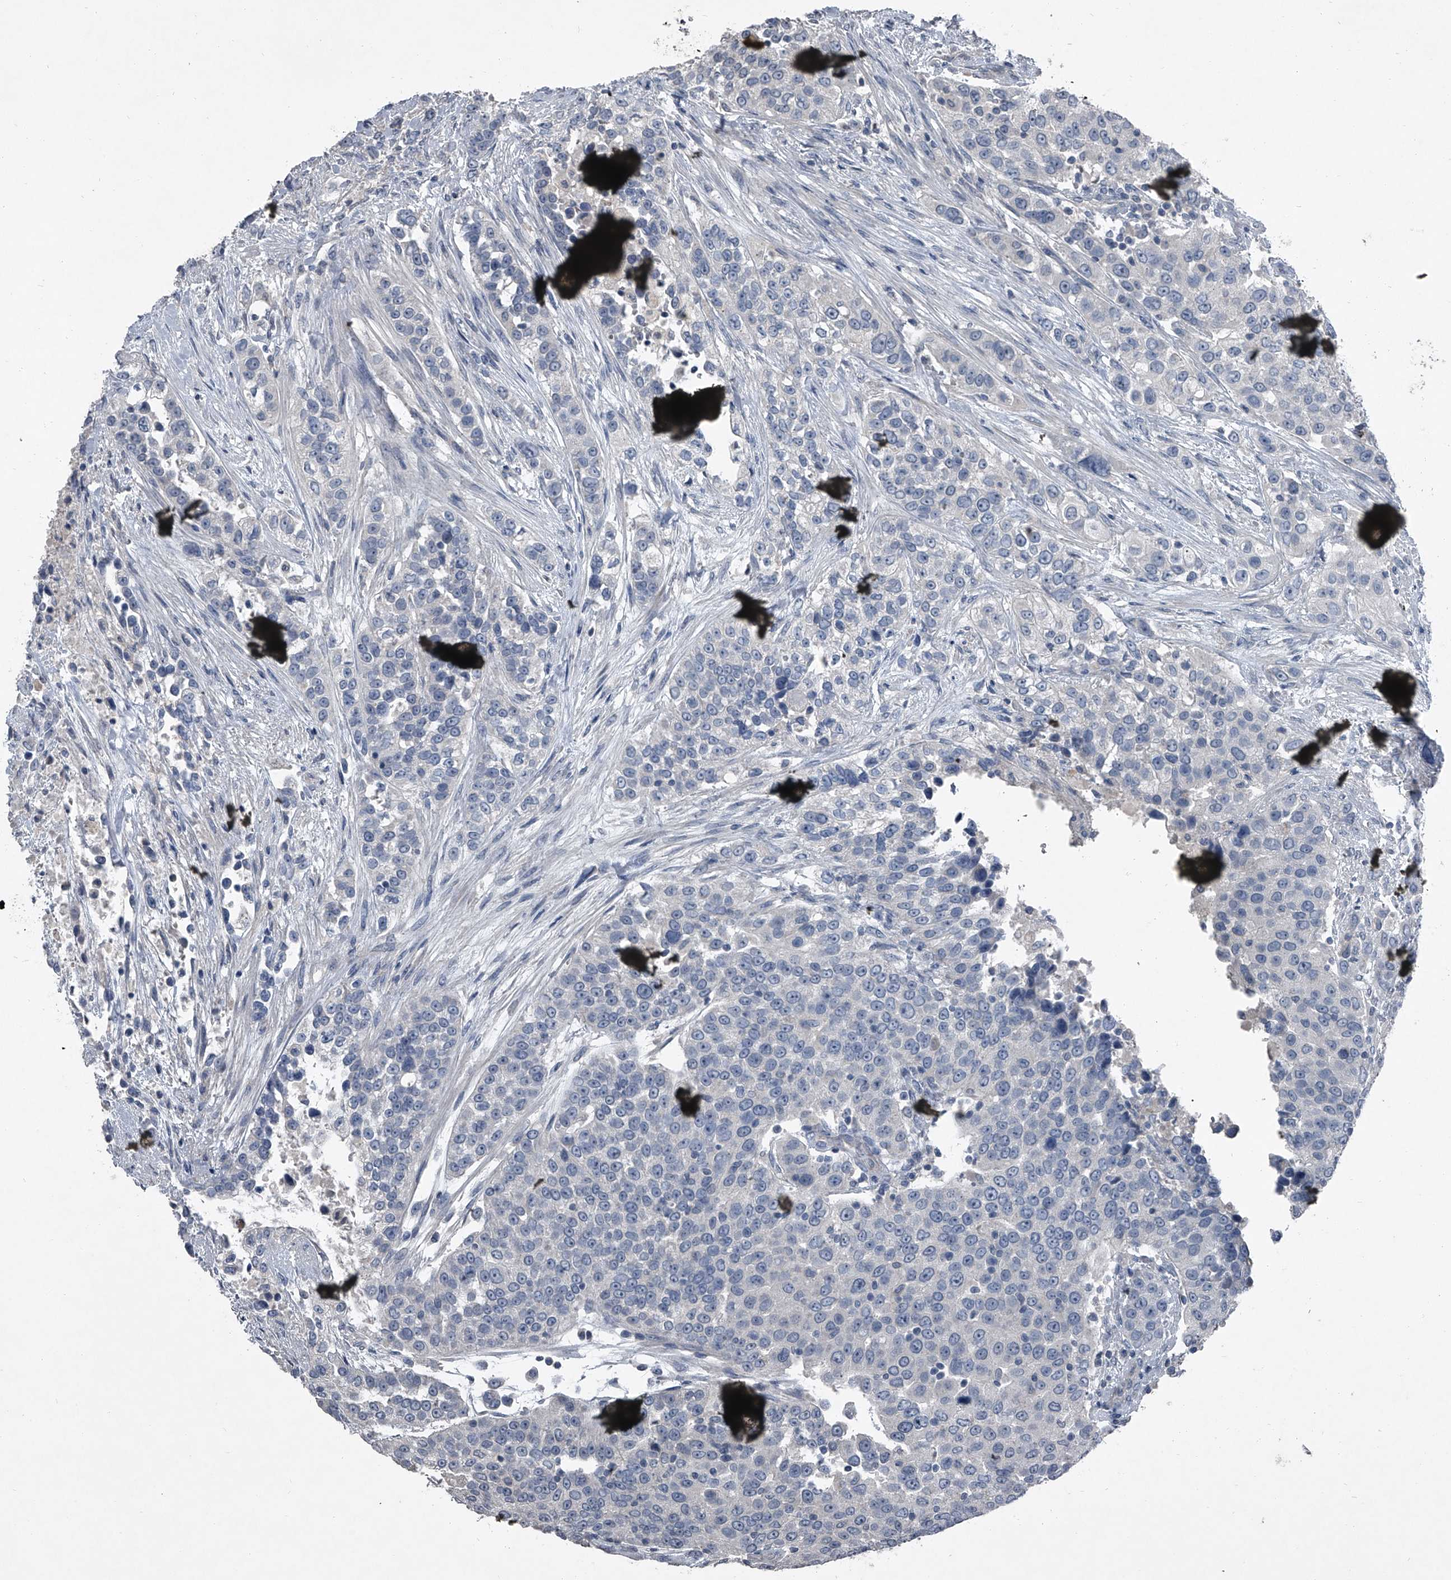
{"staining": {"intensity": "negative", "quantity": "none", "location": "none"}, "tissue": "urothelial cancer", "cell_type": "Tumor cells", "image_type": "cancer", "snomed": [{"axis": "morphology", "description": "Urothelial carcinoma, High grade"}, {"axis": "topography", "description": "Urinary bladder"}], "caption": "High magnification brightfield microscopy of urothelial cancer stained with DAB (brown) and counterstained with hematoxylin (blue): tumor cells show no significant staining. (DAB immunohistochemistry (IHC), high magnification).", "gene": "HEPHL1", "patient": {"sex": "female", "age": 80}}